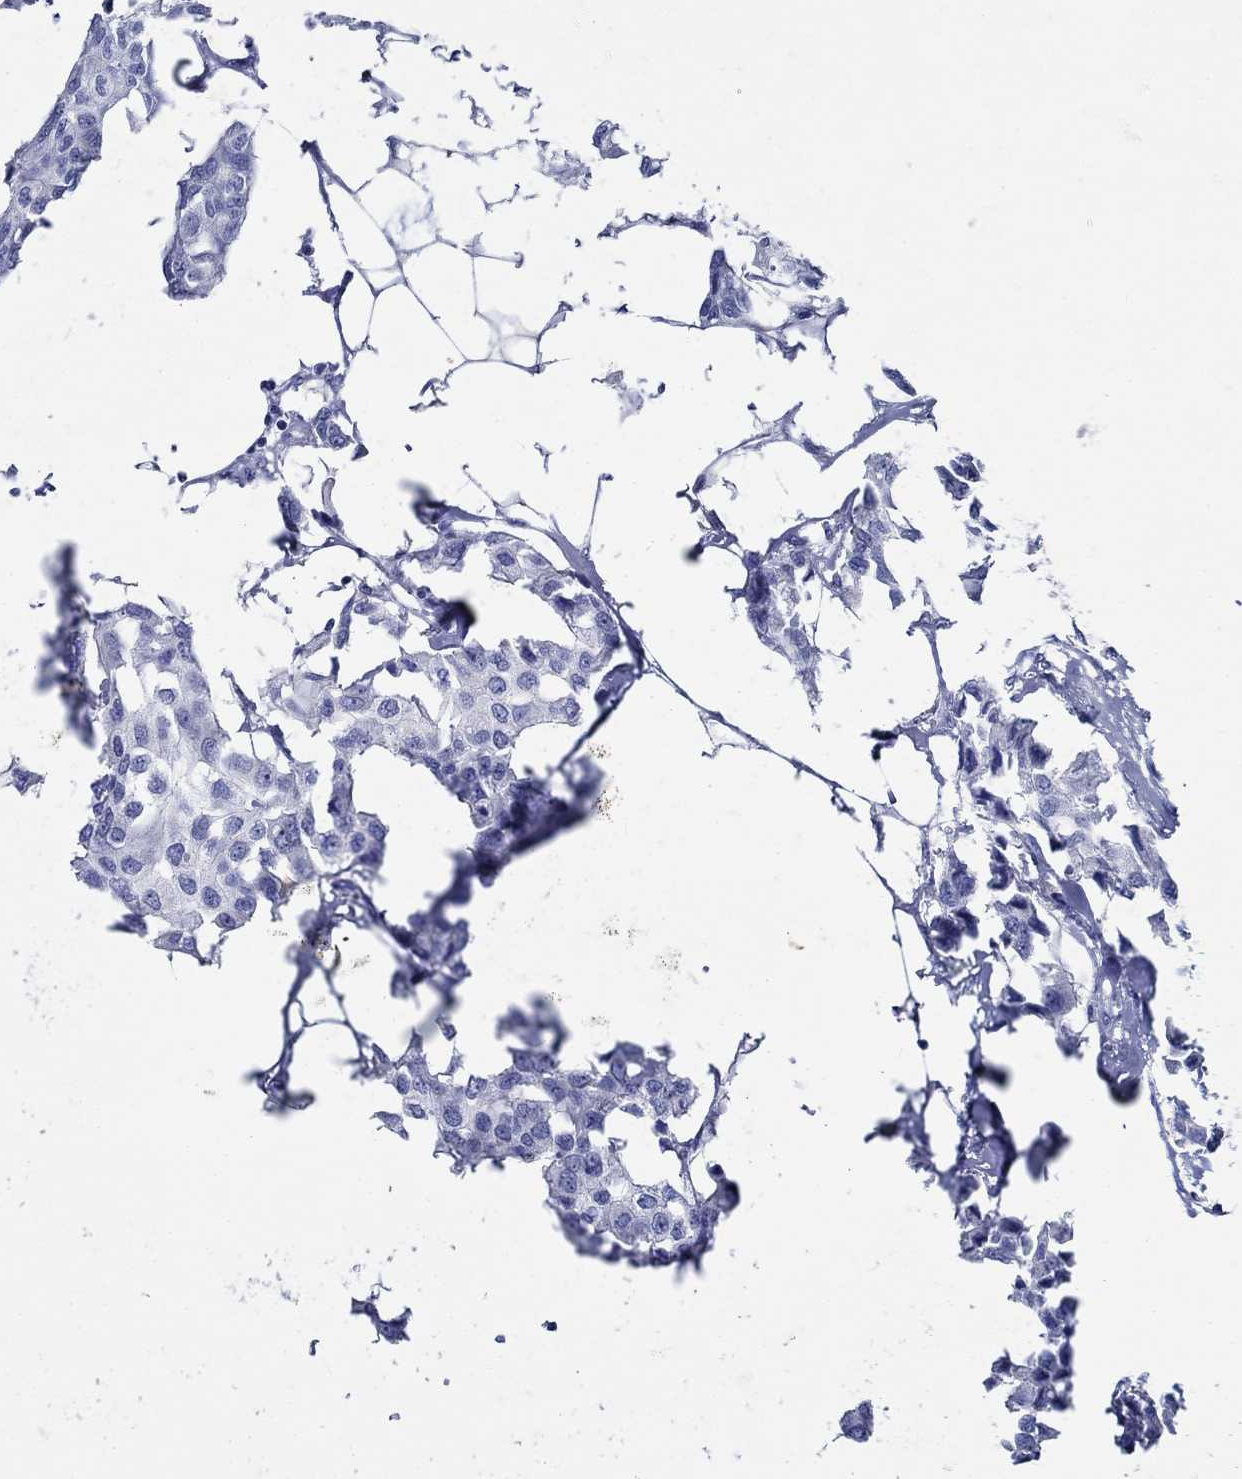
{"staining": {"intensity": "negative", "quantity": "none", "location": "none"}, "tissue": "breast cancer", "cell_type": "Tumor cells", "image_type": "cancer", "snomed": [{"axis": "morphology", "description": "Duct carcinoma"}, {"axis": "topography", "description": "Breast"}], "caption": "Tumor cells show no significant protein positivity in breast cancer.", "gene": "TSPAN16", "patient": {"sex": "female", "age": 80}}